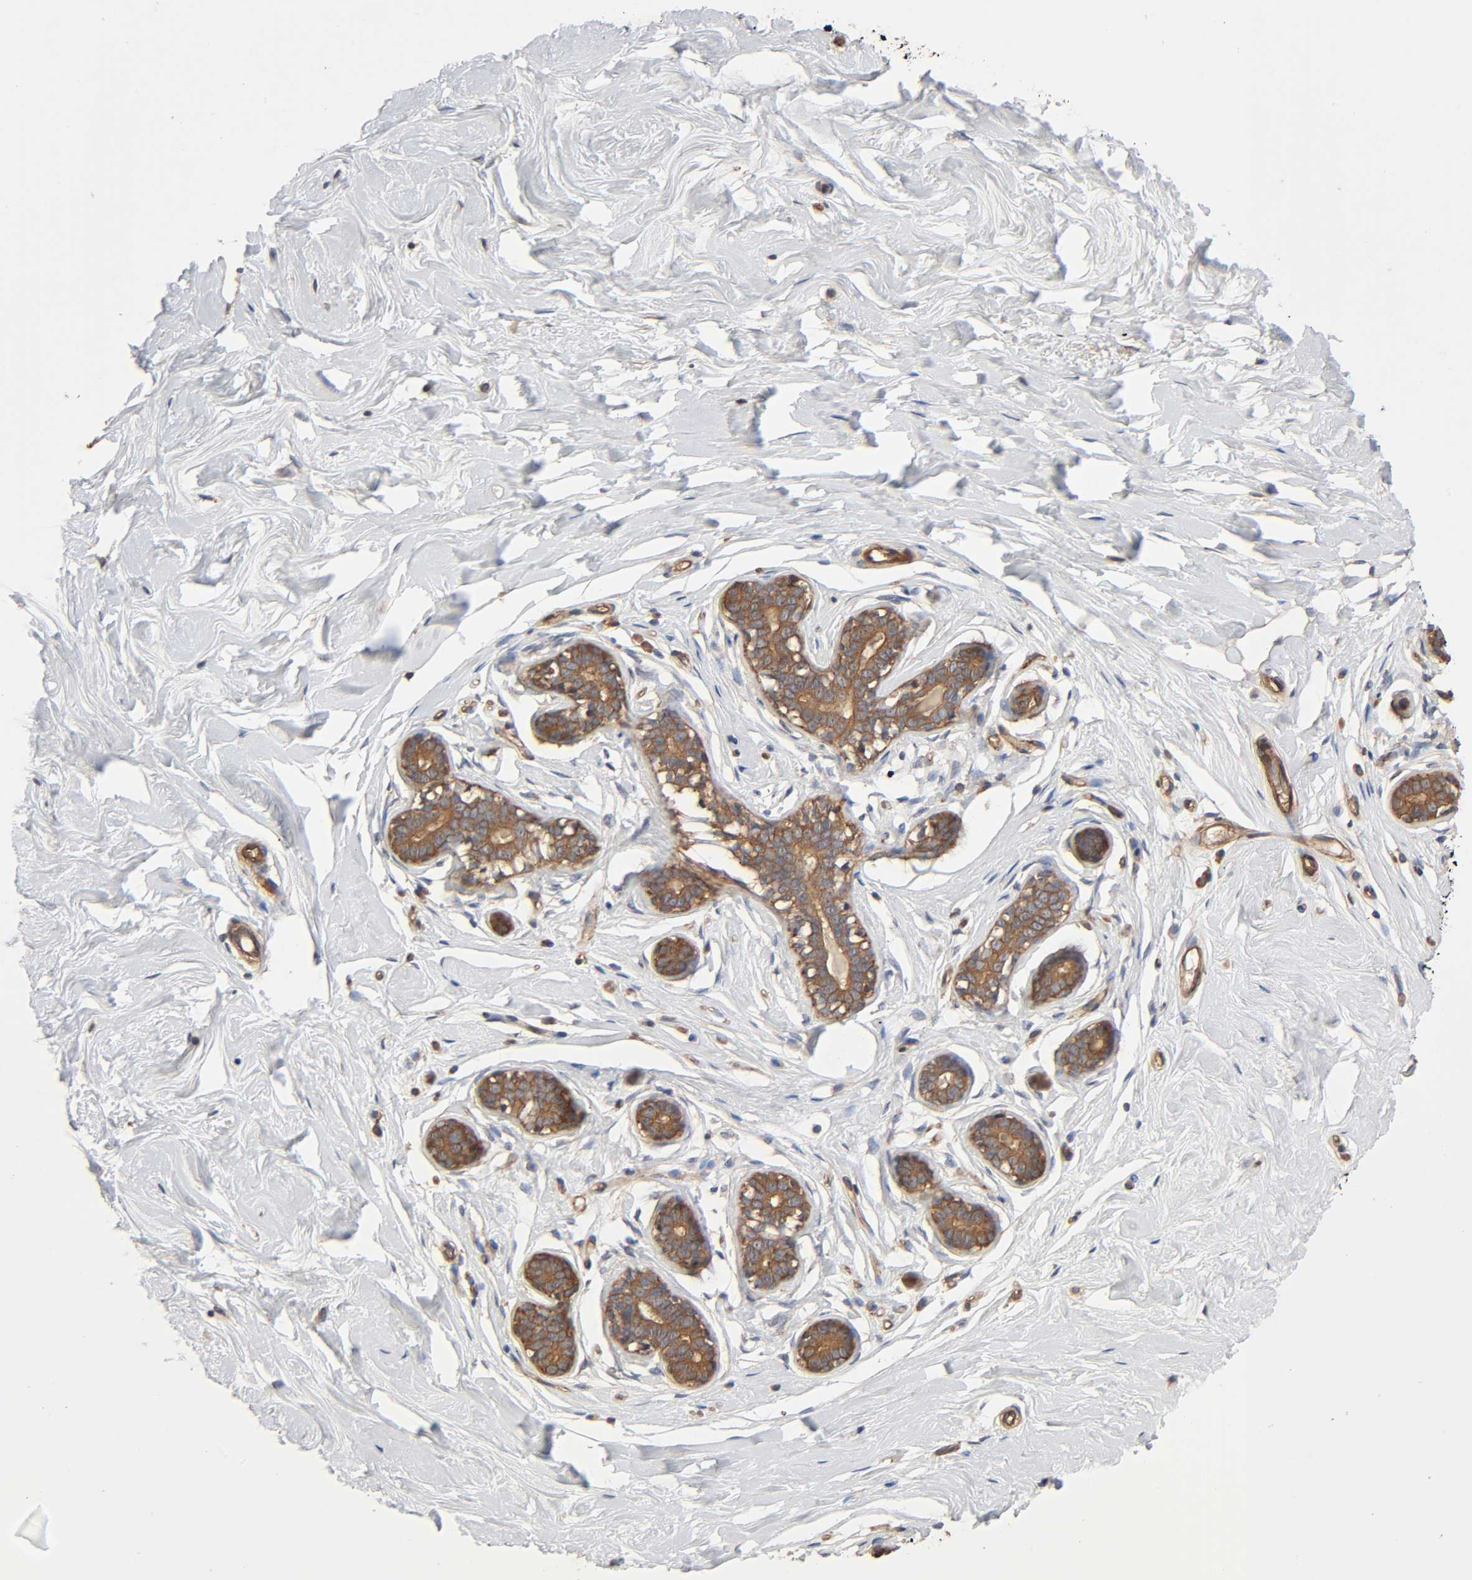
{"staining": {"intensity": "negative", "quantity": "none", "location": "none"}, "tissue": "breast", "cell_type": "Adipocytes", "image_type": "normal", "snomed": [{"axis": "morphology", "description": "Normal tissue, NOS"}, {"axis": "topography", "description": "Breast"}], "caption": "Immunohistochemistry image of normal human breast stained for a protein (brown), which displays no expression in adipocytes.", "gene": "LAMTOR2", "patient": {"sex": "female", "age": 23}}